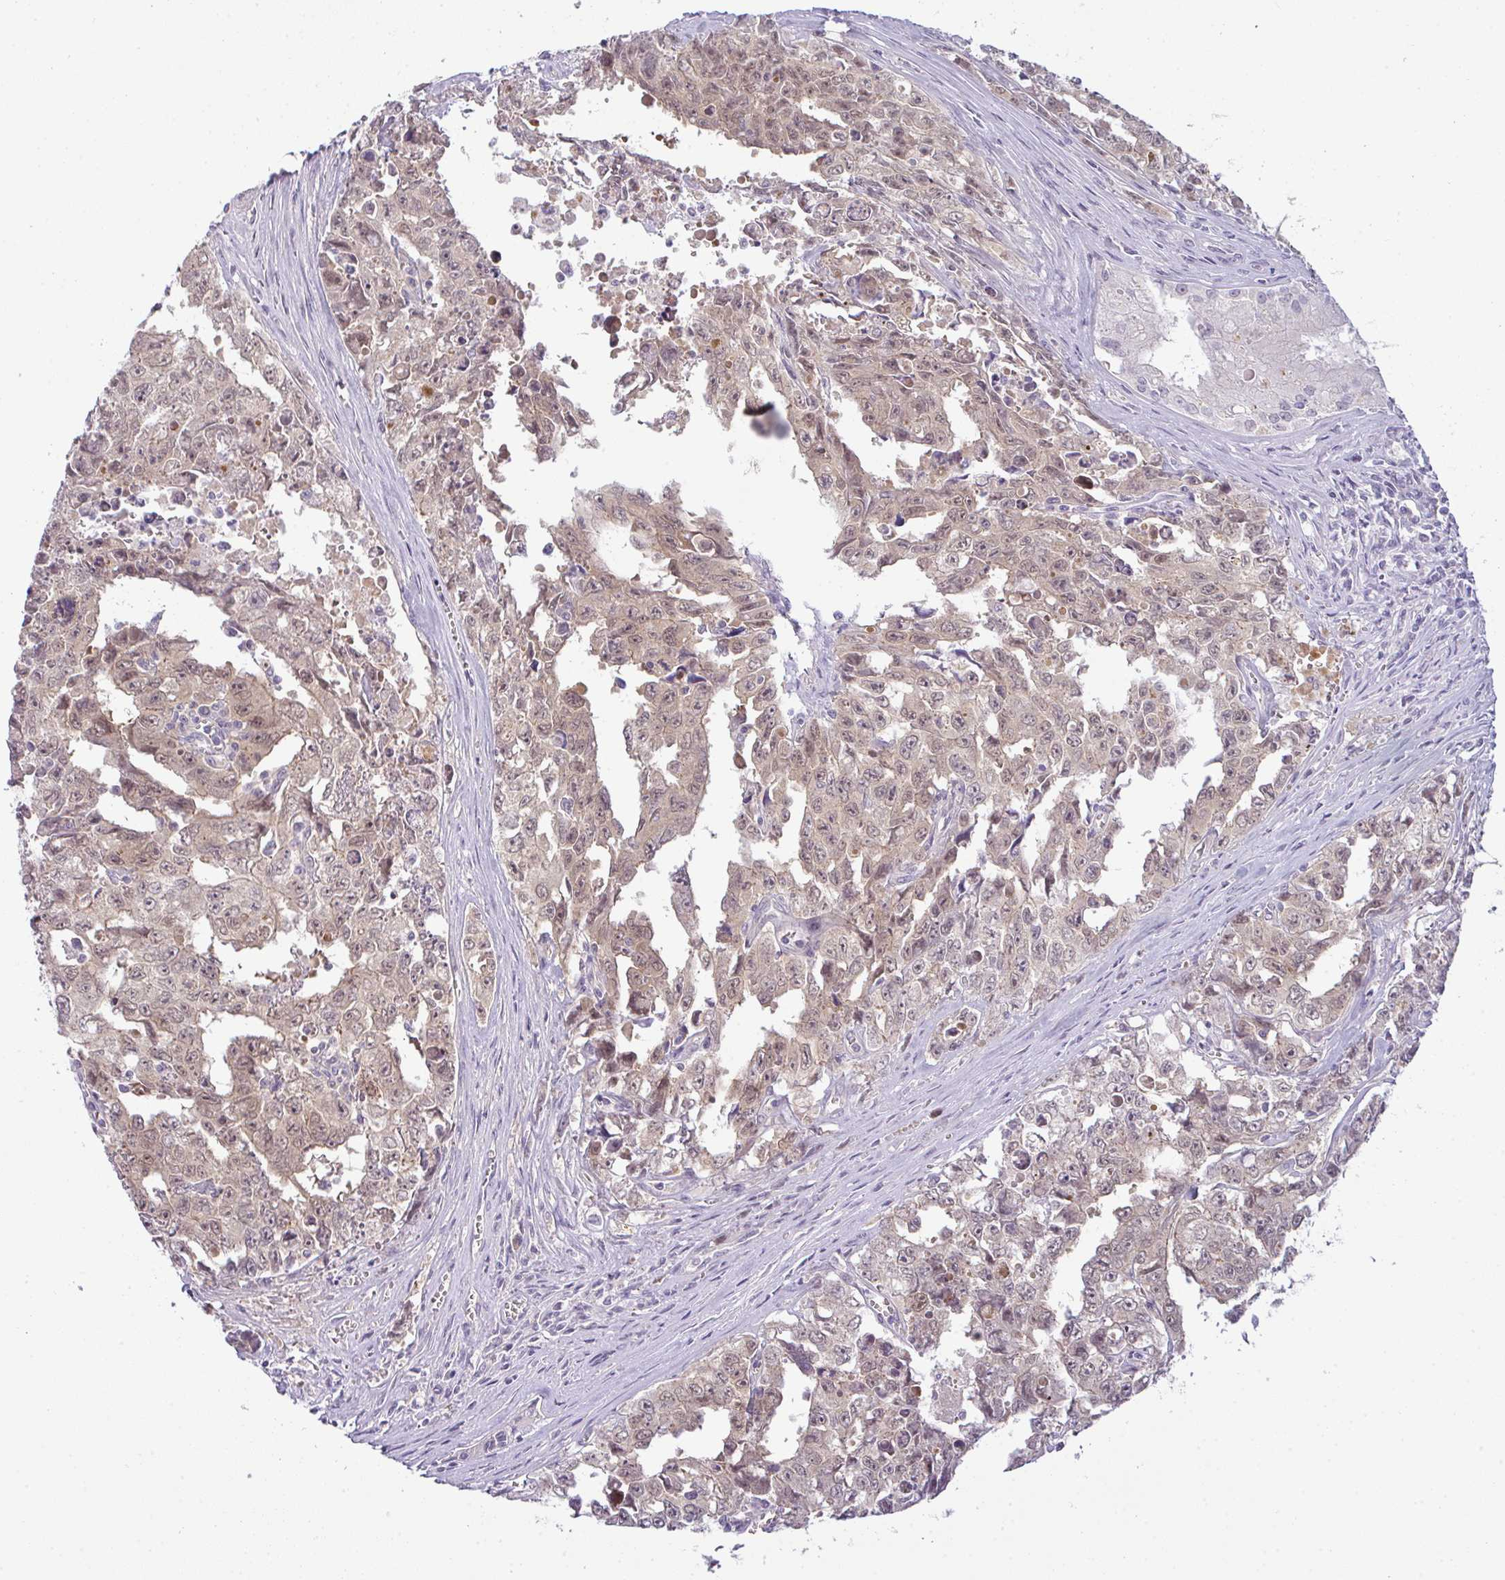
{"staining": {"intensity": "weak", "quantity": ">75%", "location": "nuclear"}, "tissue": "testis cancer", "cell_type": "Tumor cells", "image_type": "cancer", "snomed": [{"axis": "morphology", "description": "Carcinoma, Embryonal, NOS"}, {"axis": "topography", "description": "Testis"}], "caption": "Testis cancer (embryonal carcinoma) stained with a brown dye exhibits weak nuclear positive expression in approximately >75% of tumor cells.", "gene": "CSE1L", "patient": {"sex": "male", "age": 24}}